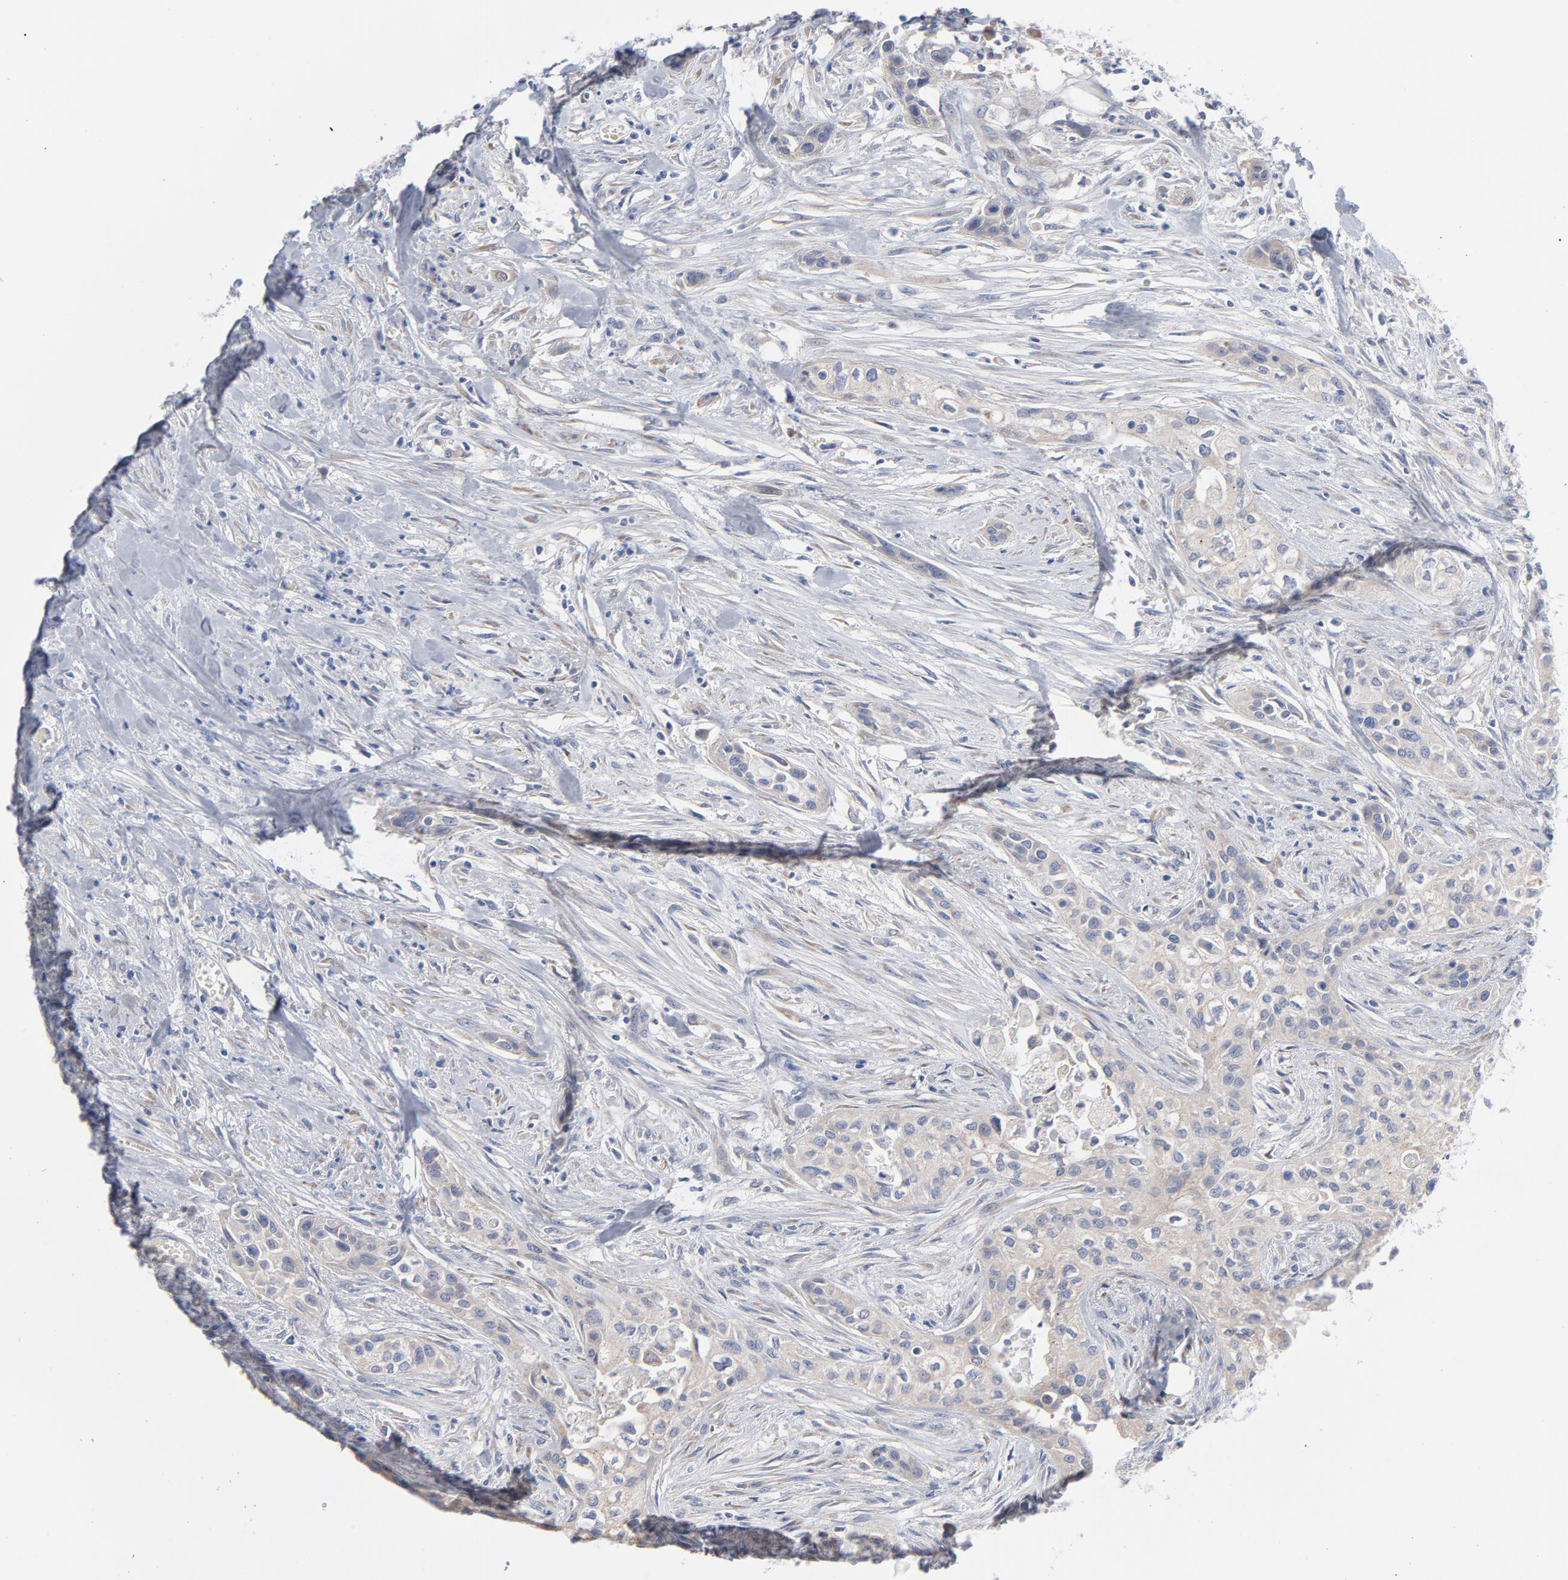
{"staining": {"intensity": "weak", "quantity": ">75%", "location": "cytoplasmic/membranous"}, "tissue": "urothelial cancer", "cell_type": "Tumor cells", "image_type": "cancer", "snomed": [{"axis": "morphology", "description": "Urothelial carcinoma, High grade"}, {"axis": "topography", "description": "Urinary bladder"}], "caption": "Urothelial carcinoma (high-grade) tissue displays weak cytoplasmic/membranous positivity in about >75% of tumor cells (DAB = brown stain, brightfield microscopy at high magnification).", "gene": "CPE", "patient": {"sex": "male", "age": 74}}